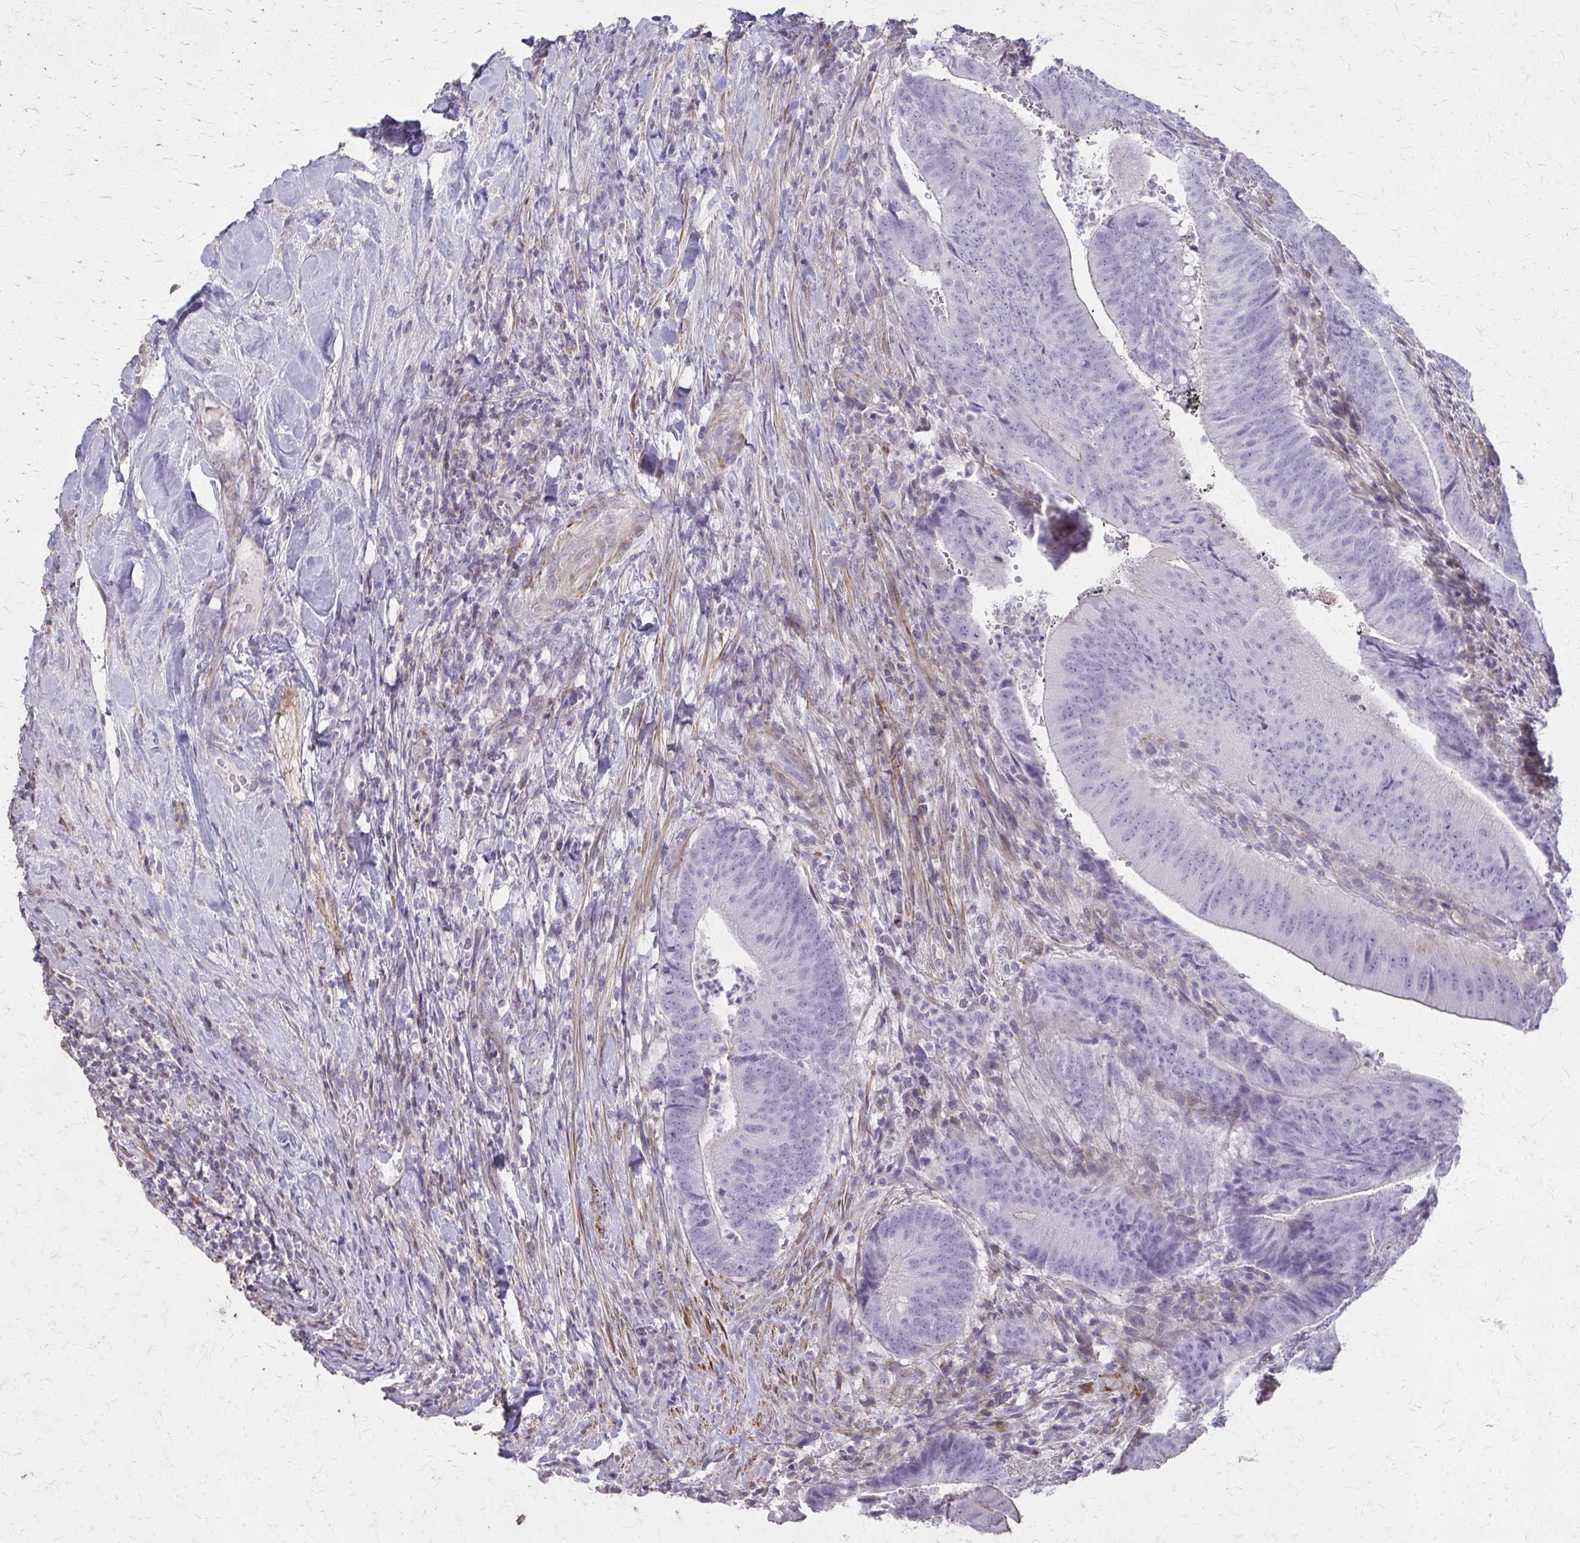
{"staining": {"intensity": "negative", "quantity": "none", "location": "none"}, "tissue": "colorectal cancer", "cell_type": "Tumor cells", "image_type": "cancer", "snomed": [{"axis": "morphology", "description": "Adenocarcinoma, NOS"}, {"axis": "topography", "description": "Colon"}], "caption": "Histopathology image shows no protein positivity in tumor cells of adenocarcinoma (colorectal) tissue.", "gene": "TENM4", "patient": {"sex": "female", "age": 43}}